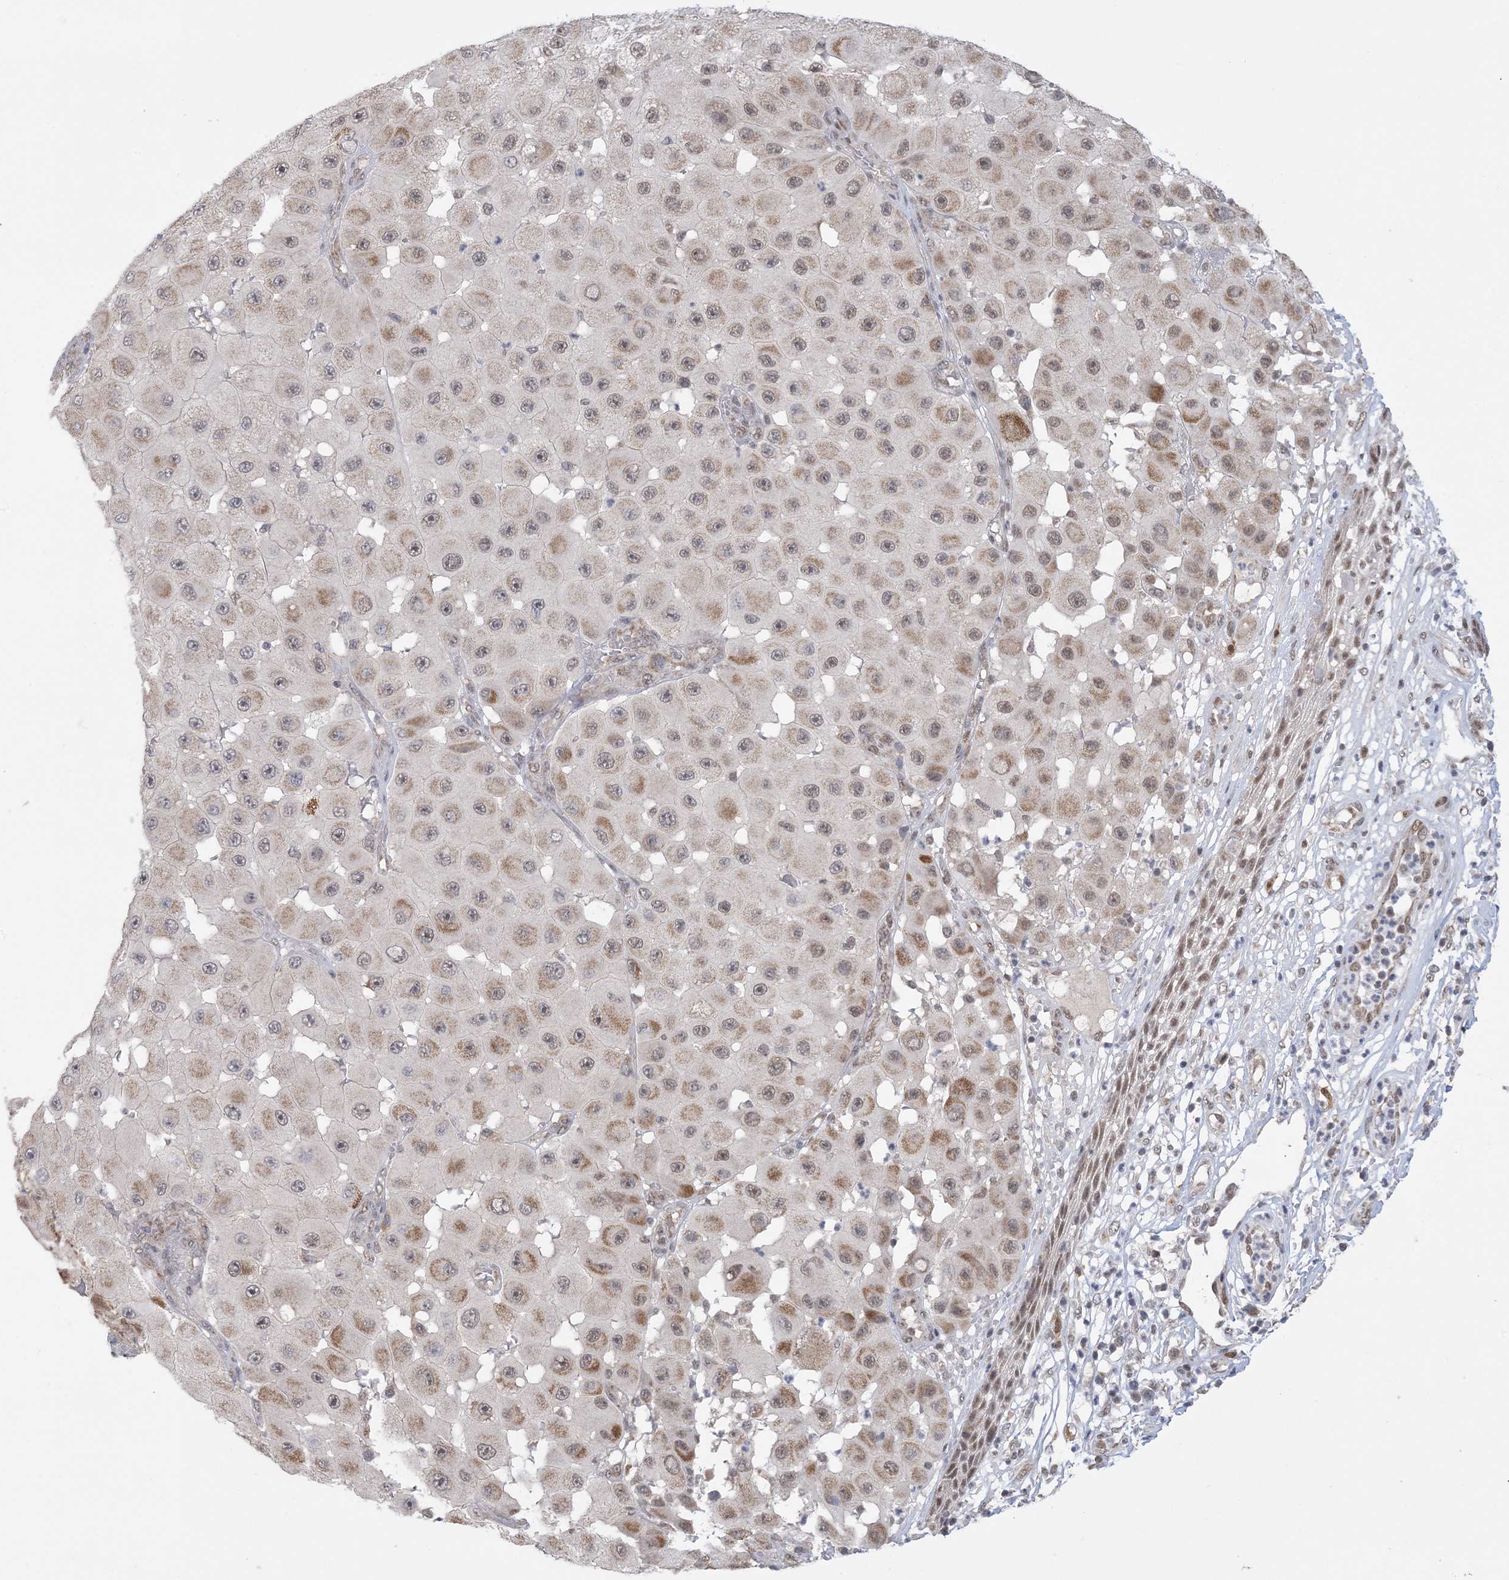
{"staining": {"intensity": "weak", "quantity": "25%-75%", "location": "cytoplasmic/membranous,nuclear"}, "tissue": "melanoma", "cell_type": "Tumor cells", "image_type": "cancer", "snomed": [{"axis": "morphology", "description": "Malignant melanoma, NOS"}, {"axis": "topography", "description": "Skin"}], "caption": "This micrograph exhibits melanoma stained with IHC to label a protein in brown. The cytoplasmic/membranous and nuclear of tumor cells show weak positivity for the protein. Nuclei are counter-stained blue.", "gene": "TRMT10C", "patient": {"sex": "female", "age": 81}}